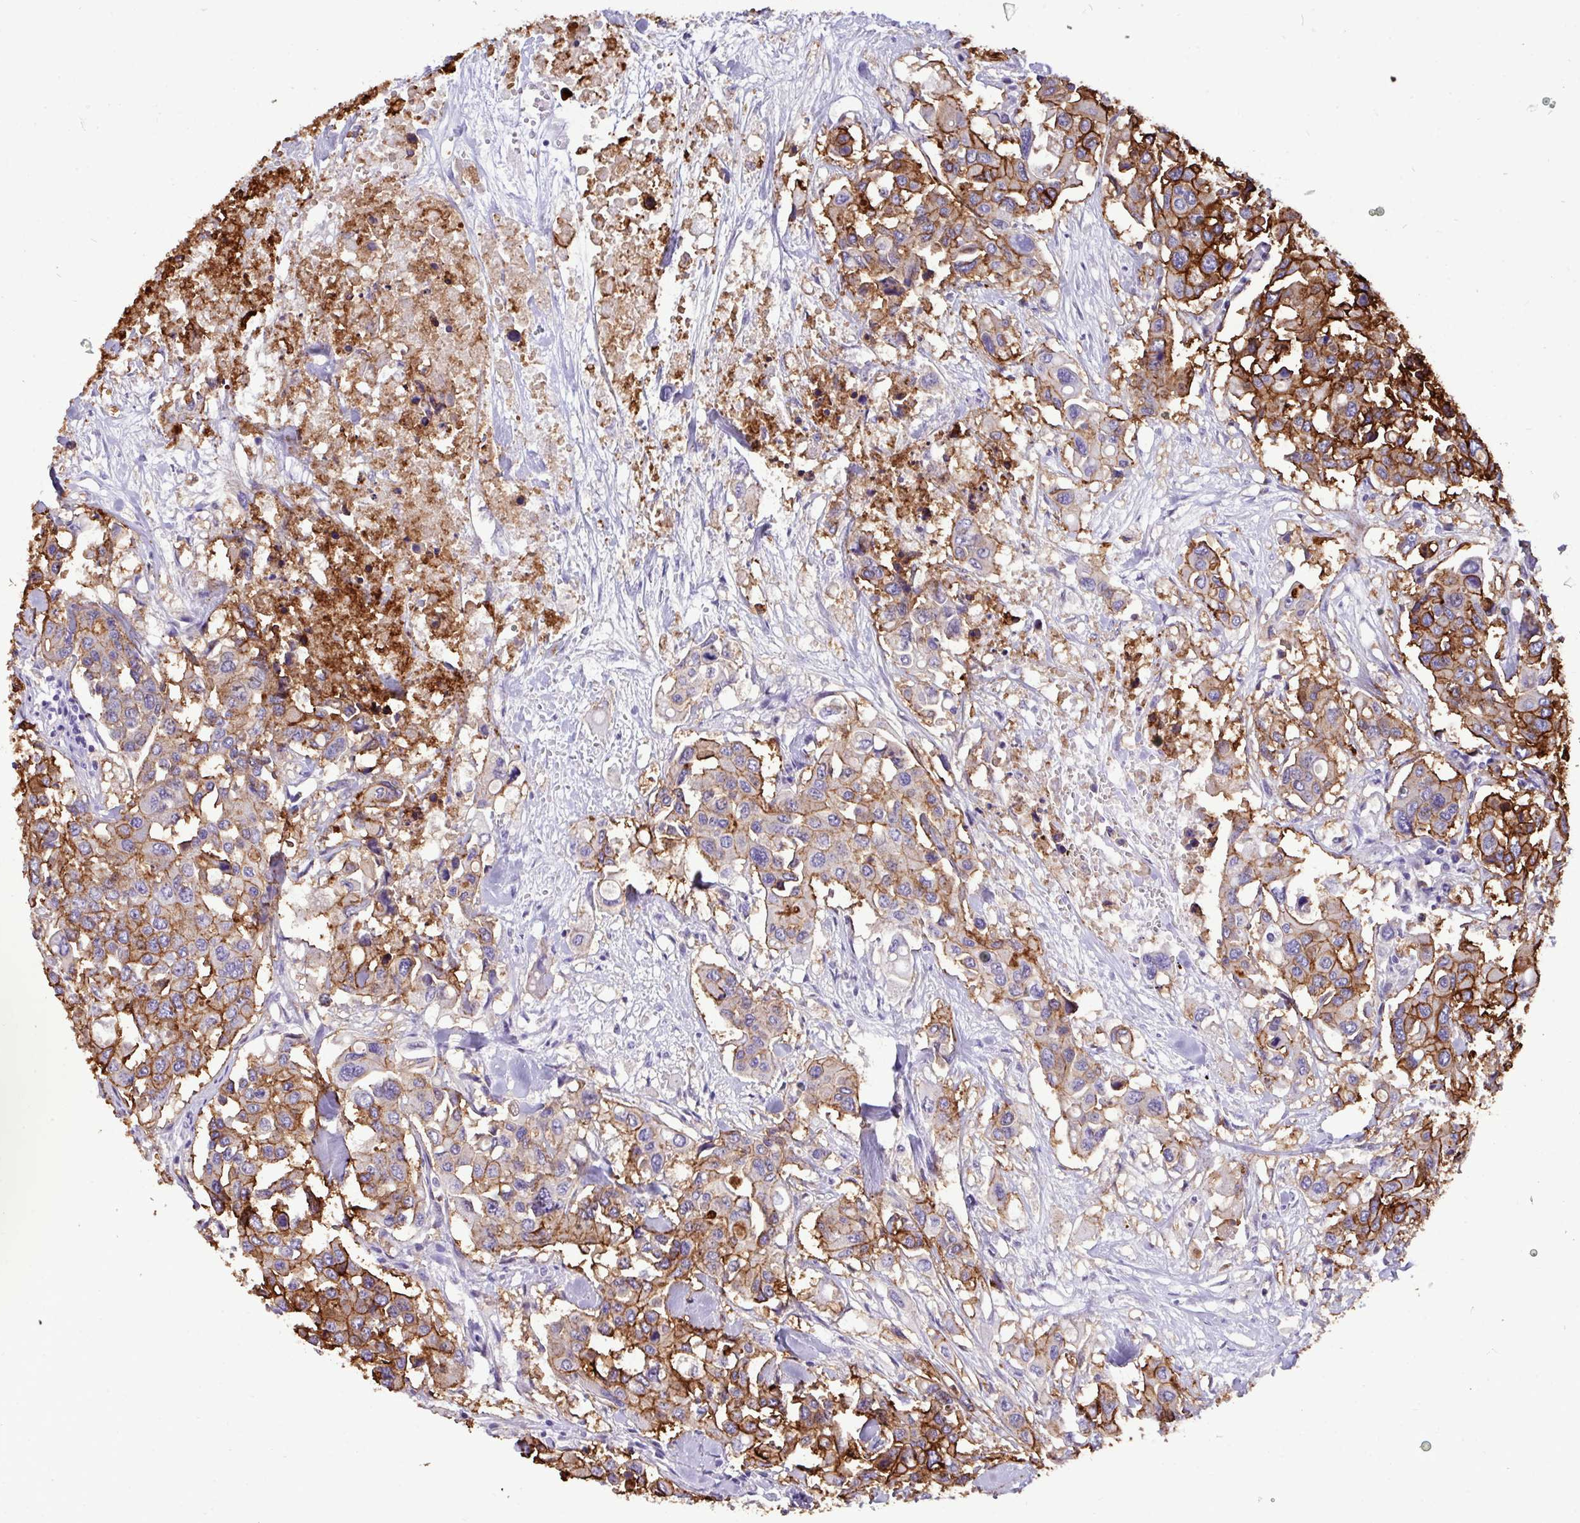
{"staining": {"intensity": "strong", "quantity": ">75%", "location": "cytoplasmic/membranous"}, "tissue": "colorectal cancer", "cell_type": "Tumor cells", "image_type": "cancer", "snomed": [{"axis": "morphology", "description": "Adenocarcinoma, NOS"}, {"axis": "topography", "description": "Colon"}], "caption": "This photomicrograph shows immunohistochemistry staining of adenocarcinoma (colorectal), with high strong cytoplasmic/membranous staining in approximately >75% of tumor cells.", "gene": "EPCAM", "patient": {"sex": "male", "age": 77}}